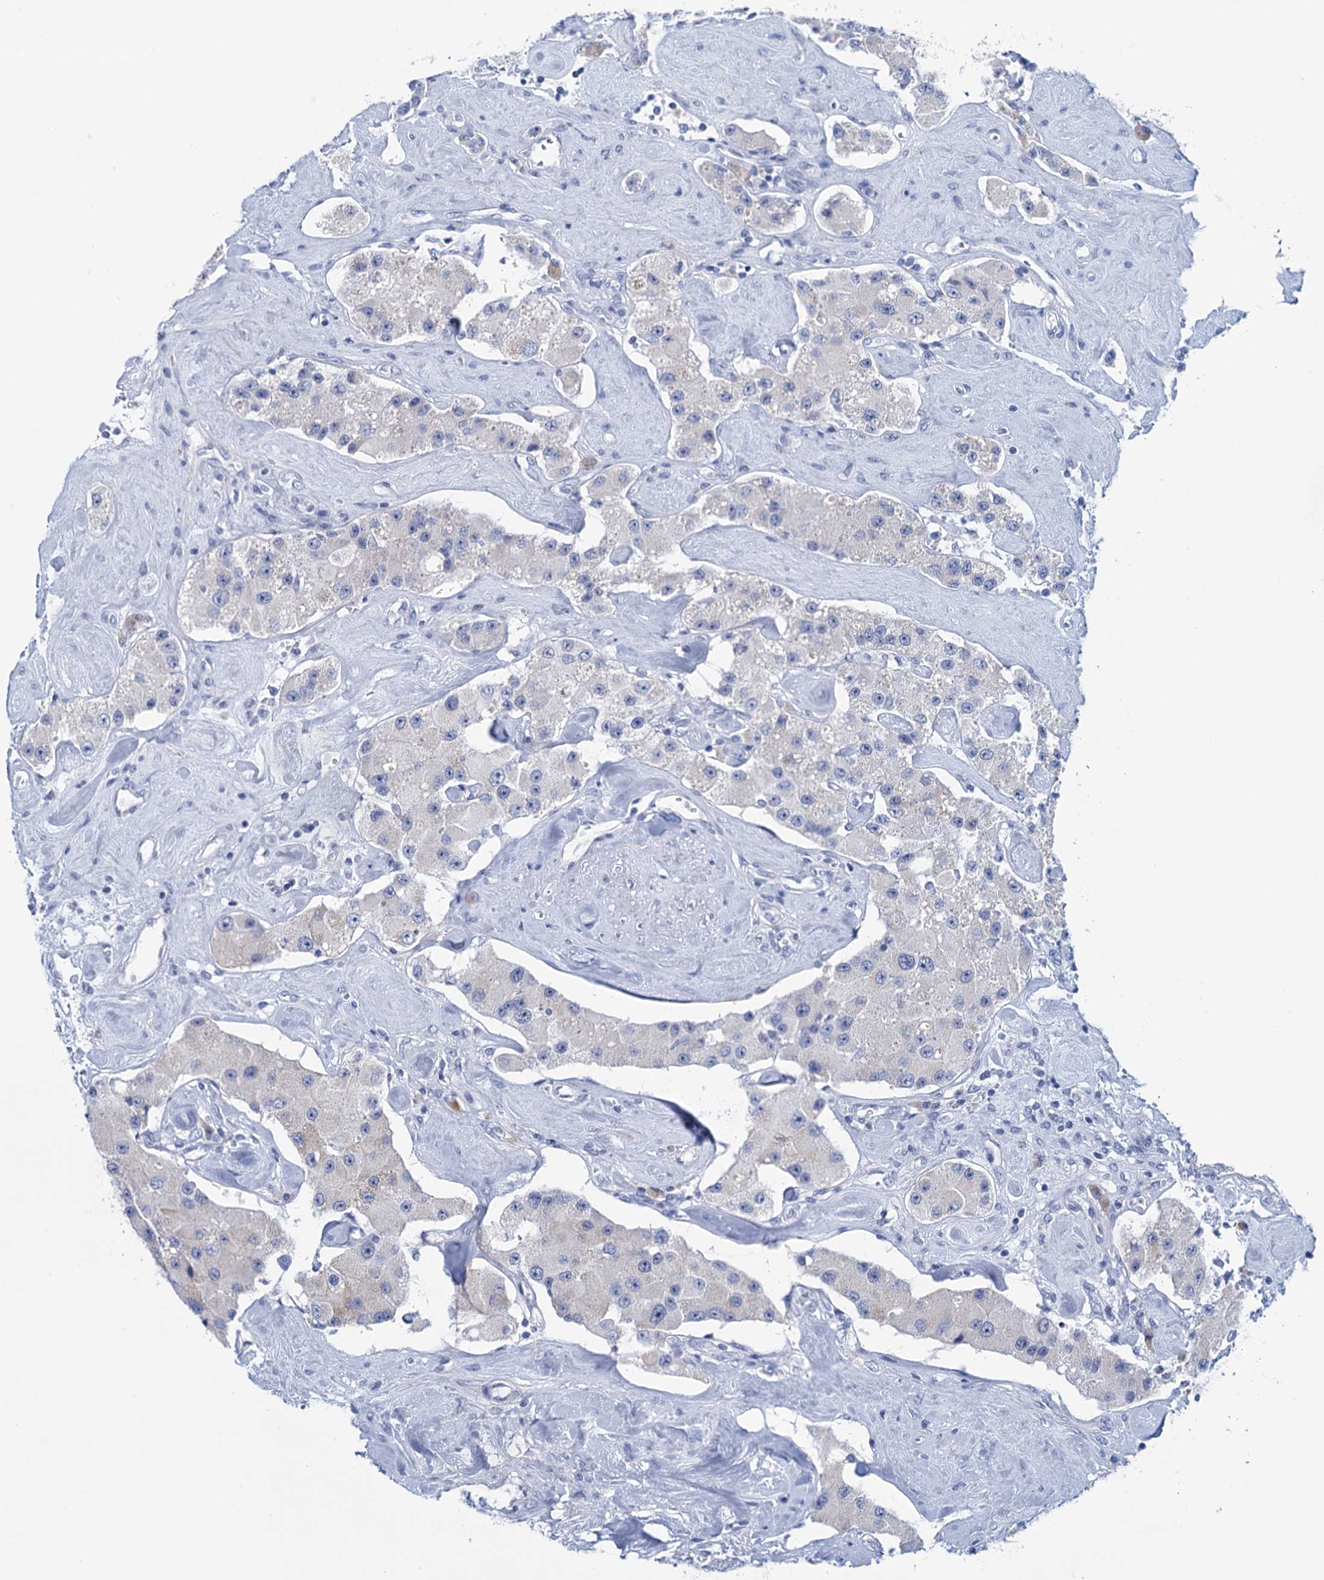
{"staining": {"intensity": "negative", "quantity": "none", "location": "none"}, "tissue": "carcinoid", "cell_type": "Tumor cells", "image_type": "cancer", "snomed": [{"axis": "morphology", "description": "Carcinoid, malignant, NOS"}, {"axis": "topography", "description": "Pancreas"}], "caption": "There is no significant staining in tumor cells of malignant carcinoid.", "gene": "MYOZ3", "patient": {"sex": "male", "age": 41}}